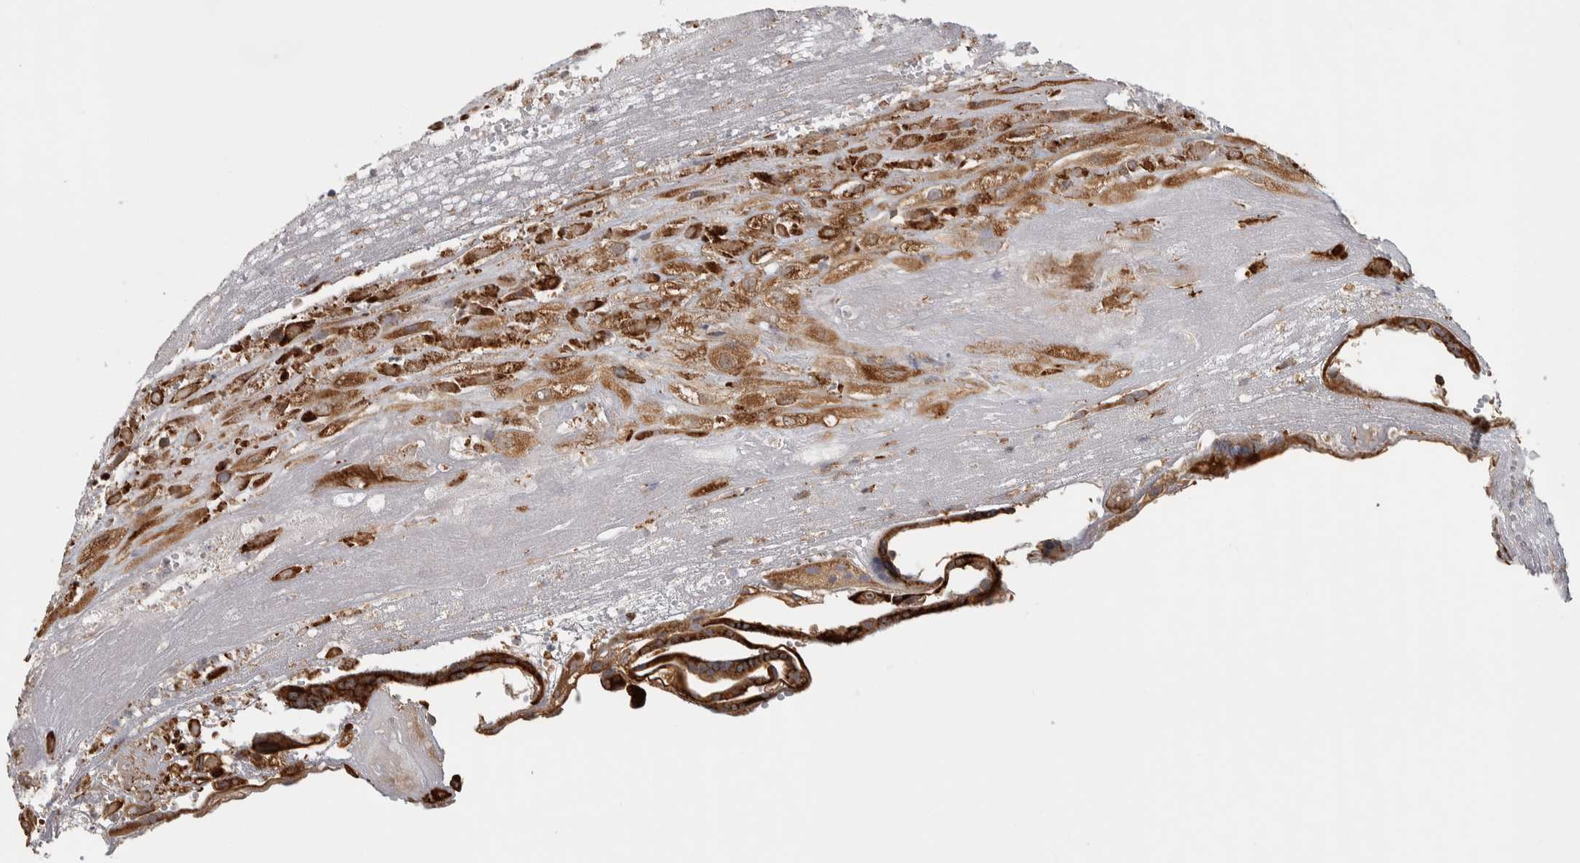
{"staining": {"intensity": "moderate", "quantity": ">75%", "location": "cytoplasmic/membranous"}, "tissue": "placenta", "cell_type": "Decidual cells", "image_type": "normal", "snomed": [{"axis": "morphology", "description": "Normal tissue, NOS"}, {"axis": "topography", "description": "Placenta"}], "caption": "Immunohistochemistry image of benign placenta: placenta stained using immunohistochemistry shows medium levels of moderate protein expression localized specifically in the cytoplasmic/membranous of decidual cells, appearing as a cytoplasmic/membranous brown color.", "gene": "EIF3H", "patient": {"sex": "female", "age": 18}}